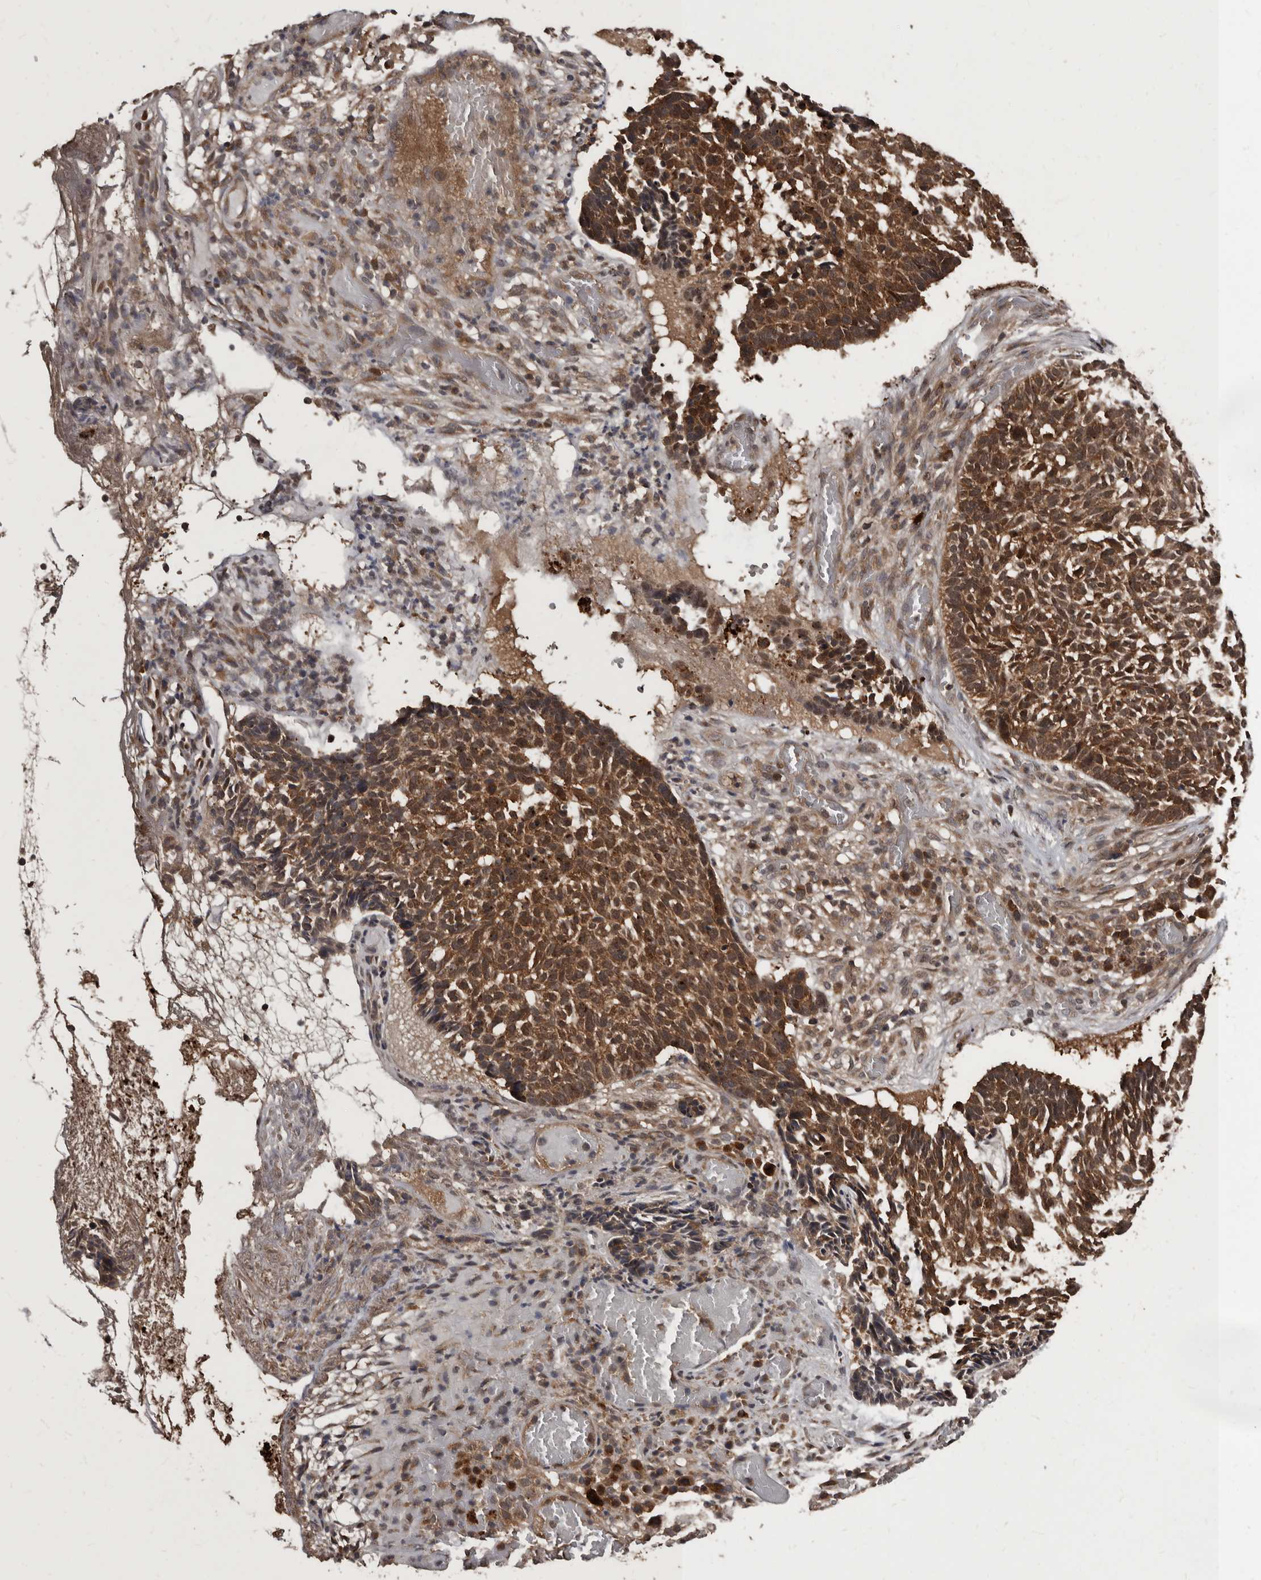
{"staining": {"intensity": "moderate", "quantity": ">75%", "location": "cytoplasmic/membranous"}, "tissue": "skin cancer", "cell_type": "Tumor cells", "image_type": "cancer", "snomed": [{"axis": "morphology", "description": "Basal cell carcinoma"}, {"axis": "topography", "description": "Skin"}], "caption": "Skin basal cell carcinoma stained with DAB (3,3'-diaminobenzidine) immunohistochemistry demonstrates medium levels of moderate cytoplasmic/membranous staining in about >75% of tumor cells.", "gene": "PMVK", "patient": {"sex": "male", "age": 85}}